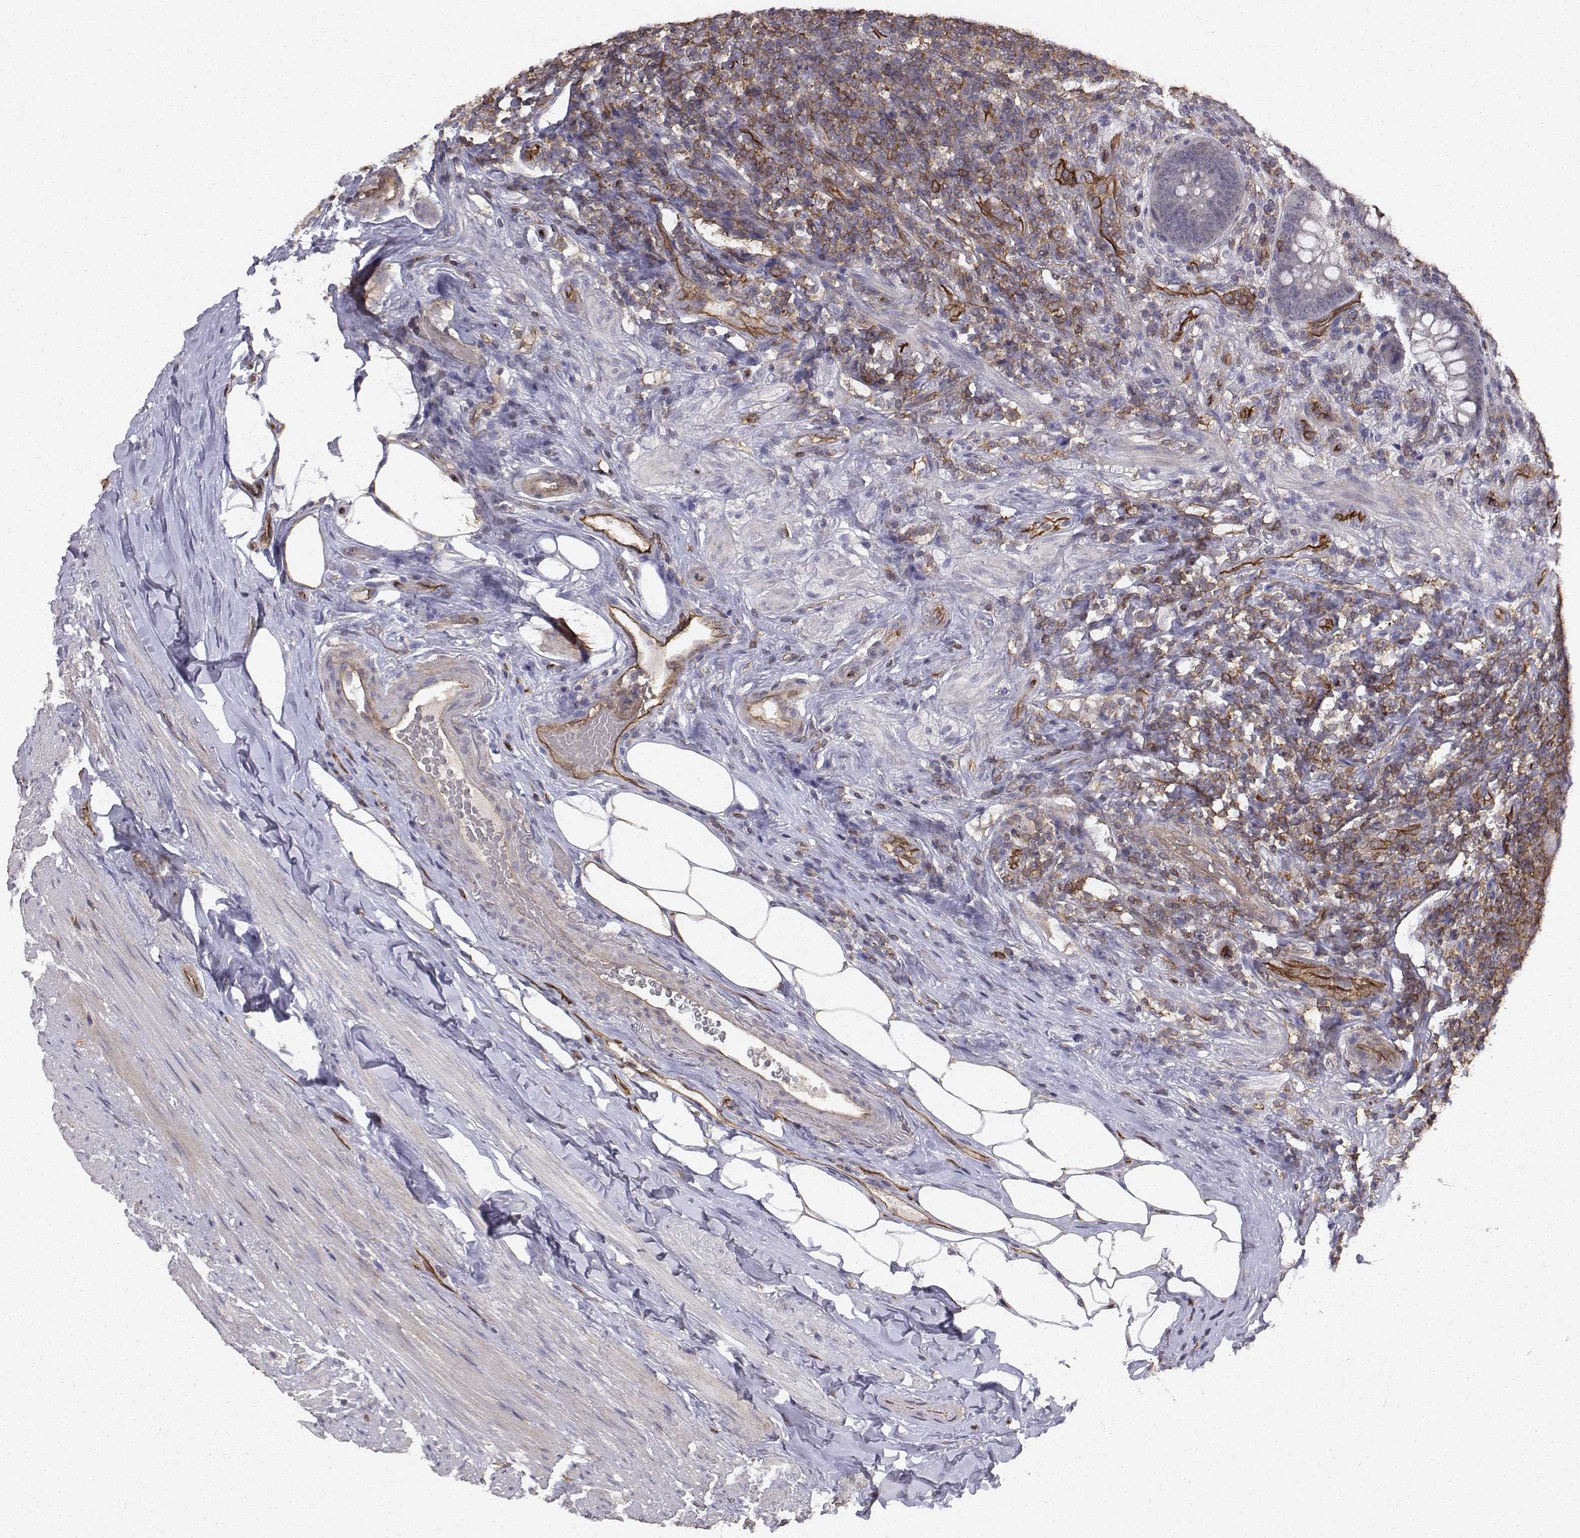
{"staining": {"intensity": "negative", "quantity": "none", "location": "none"}, "tissue": "appendix", "cell_type": "Glandular cells", "image_type": "normal", "snomed": [{"axis": "morphology", "description": "Normal tissue, NOS"}, {"axis": "topography", "description": "Appendix"}], "caption": "Glandular cells show no significant positivity in normal appendix. The staining was performed using DAB (3,3'-diaminobenzidine) to visualize the protein expression in brown, while the nuclei were stained in blue with hematoxylin (Magnification: 20x).", "gene": "PTPRG", "patient": {"sex": "male", "age": 47}}